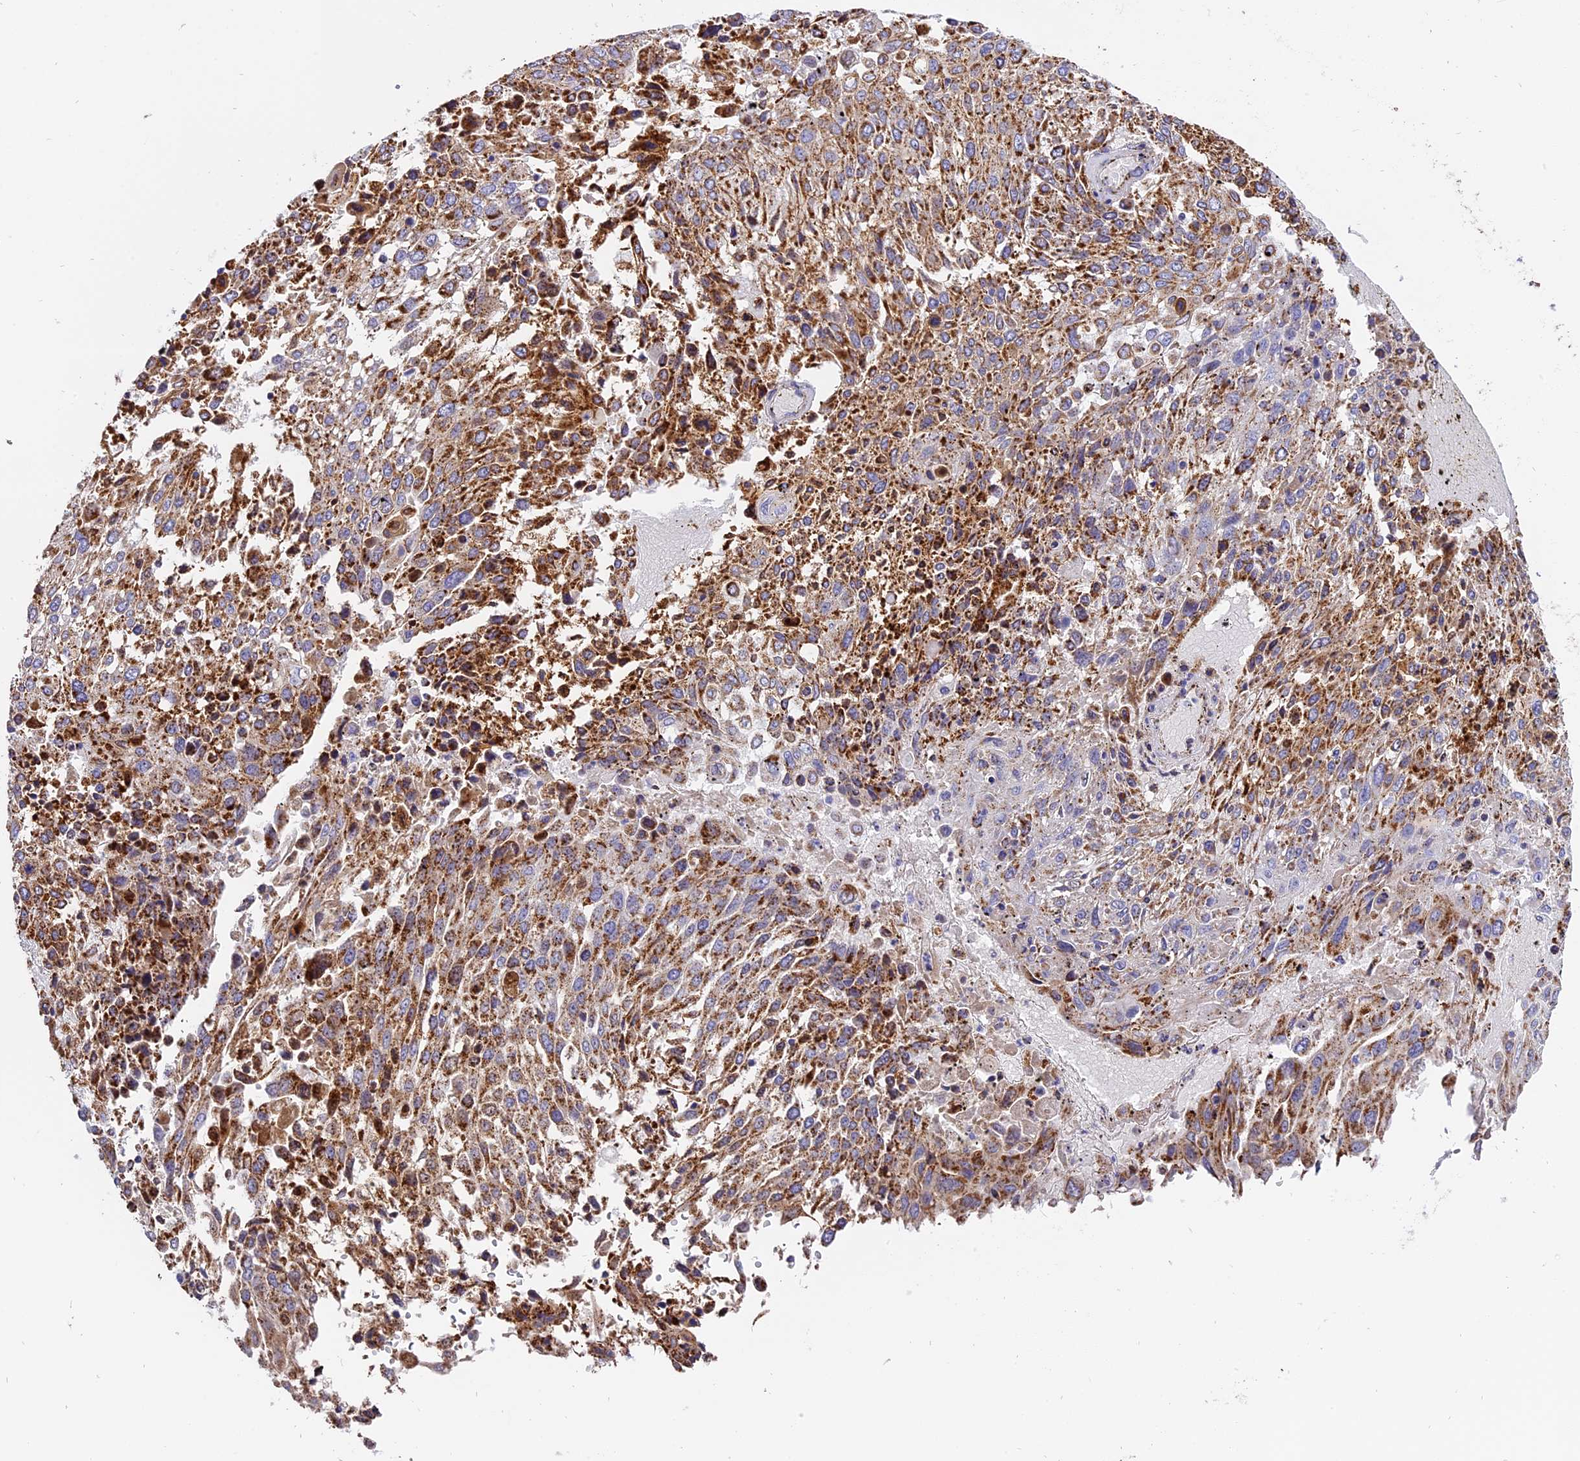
{"staining": {"intensity": "strong", "quantity": ">75%", "location": "cytoplasmic/membranous"}, "tissue": "lung cancer", "cell_type": "Tumor cells", "image_type": "cancer", "snomed": [{"axis": "morphology", "description": "Squamous cell carcinoma, NOS"}, {"axis": "topography", "description": "Lung"}], "caption": "Immunohistochemical staining of lung cancer reveals high levels of strong cytoplasmic/membranous staining in about >75% of tumor cells.", "gene": "MRPS34", "patient": {"sex": "male", "age": 65}}